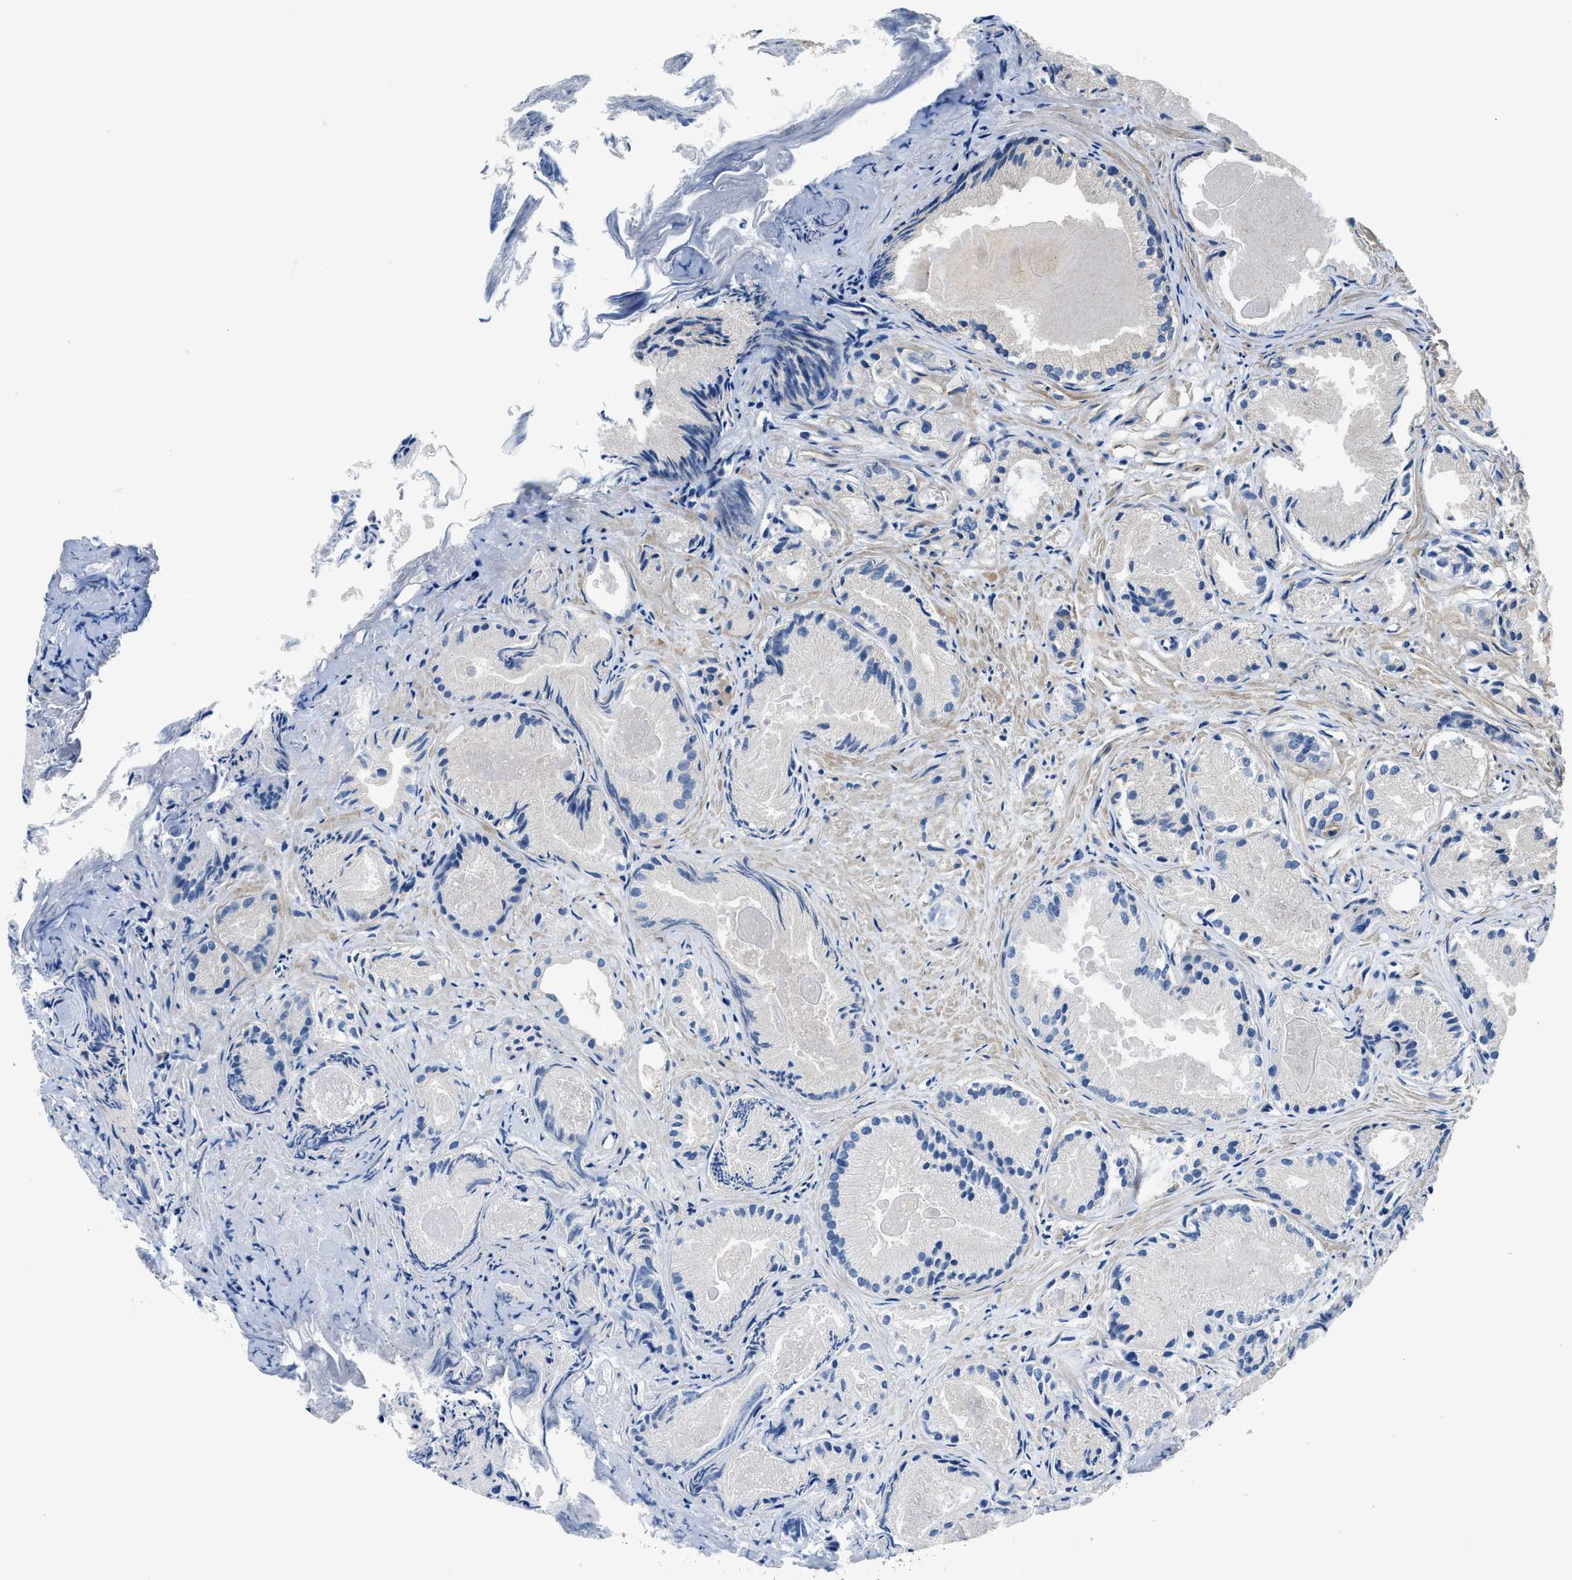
{"staining": {"intensity": "negative", "quantity": "none", "location": "none"}, "tissue": "prostate cancer", "cell_type": "Tumor cells", "image_type": "cancer", "snomed": [{"axis": "morphology", "description": "Adenocarcinoma, Low grade"}, {"axis": "topography", "description": "Prostate"}], "caption": "DAB (3,3'-diaminobenzidine) immunohistochemical staining of human prostate cancer displays no significant expression in tumor cells. (DAB (3,3'-diaminobenzidine) immunohistochemistry, high magnification).", "gene": "SSH2", "patient": {"sex": "male", "age": 72}}